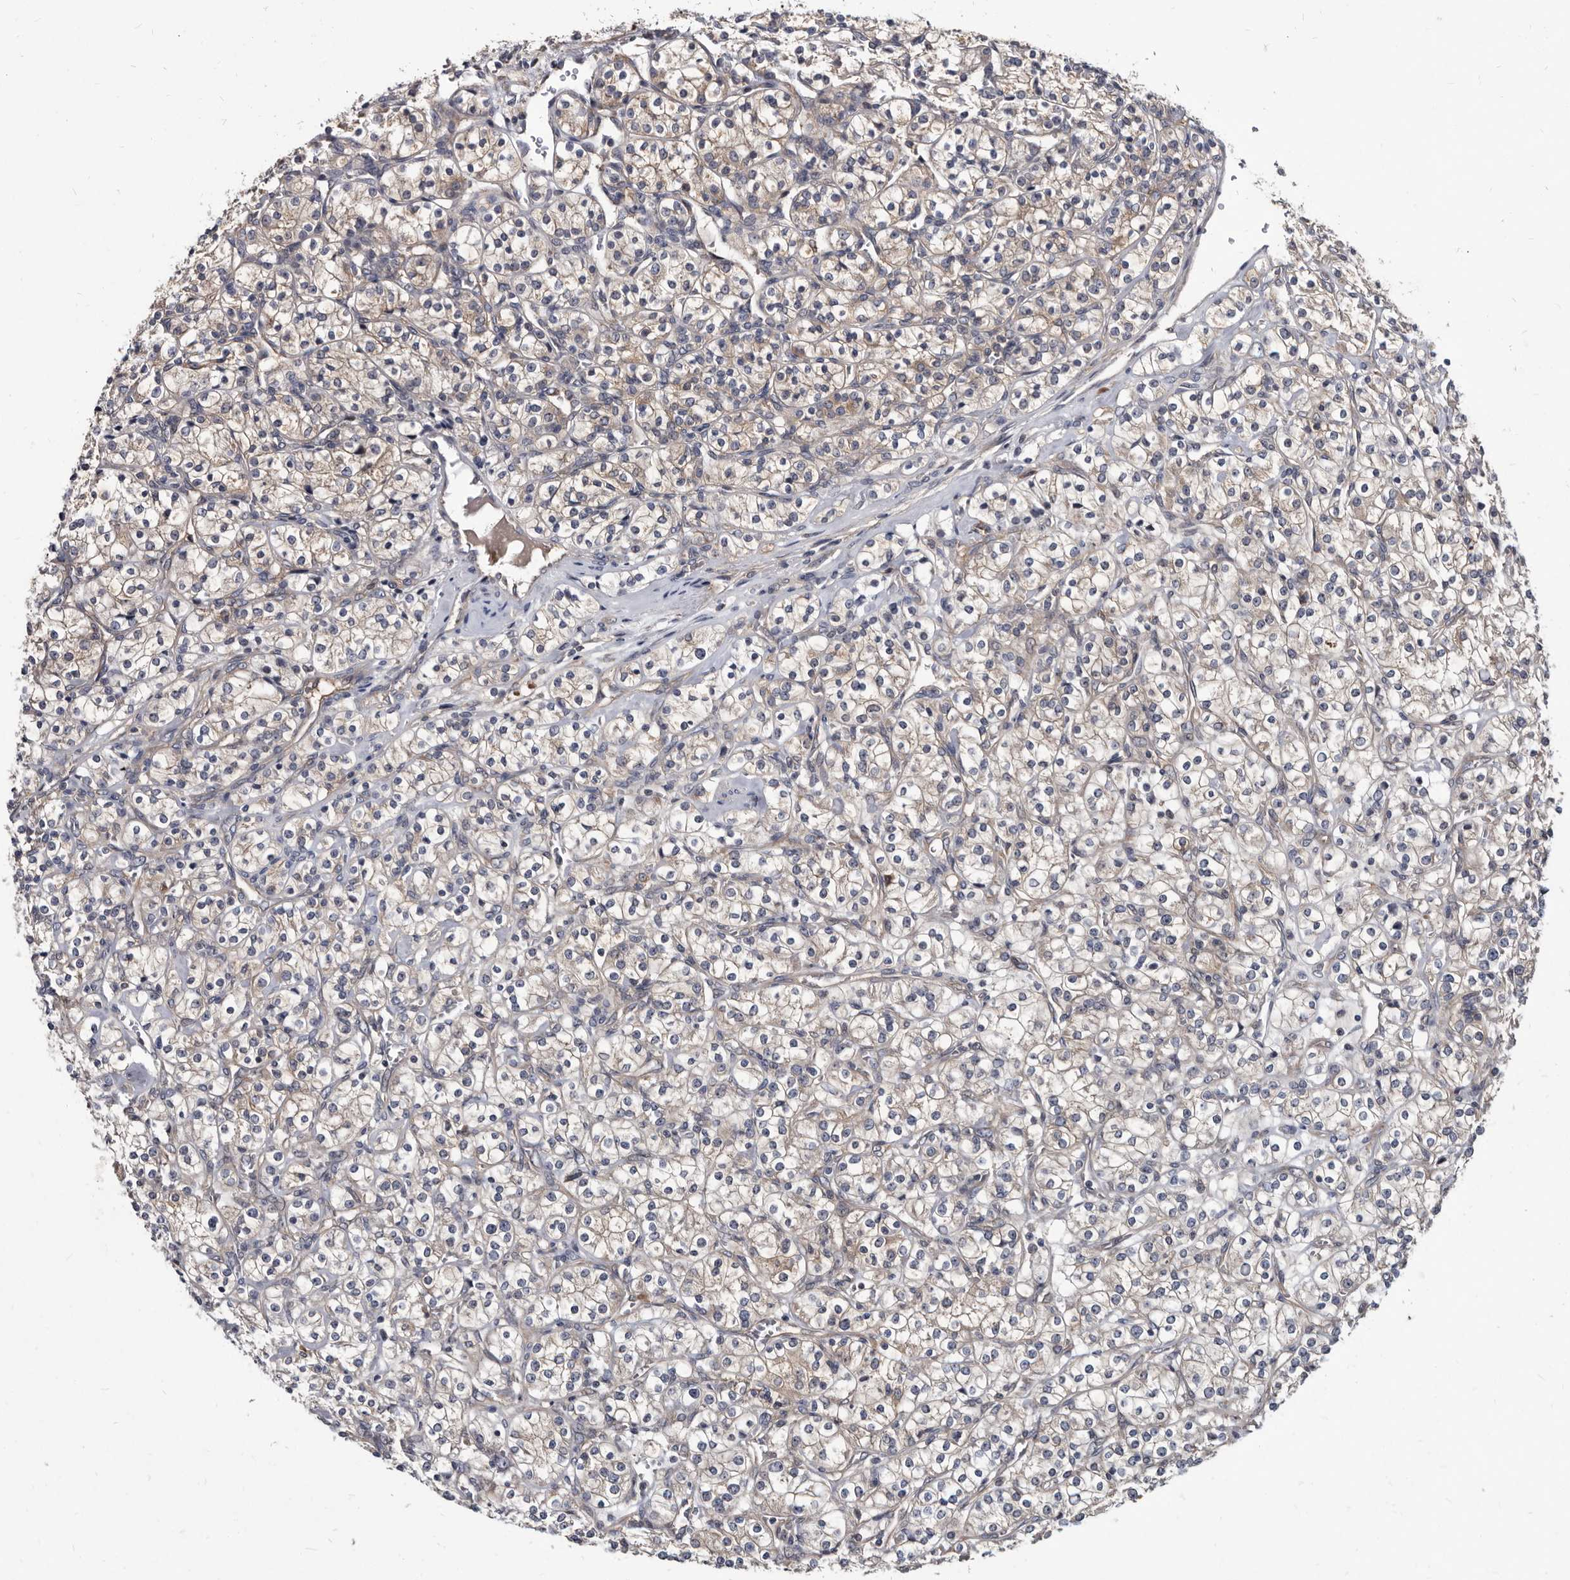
{"staining": {"intensity": "weak", "quantity": "25%-75%", "location": "cytoplasmic/membranous"}, "tissue": "renal cancer", "cell_type": "Tumor cells", "image_type": "cancer", "snomed": [{"axis": "morphology", "description": "Adenocarcinoma, NOS"}, {"axis": "topography", "description": "Kidney"}], "caption": "Immunohistochemical staining of human renal cancer (adenocarcinoma) reveals low levels of weak cytoplasmic/membranous expression in approximately 25%-75% of tumor cells. Nuclei are stained in blue.", "gene": "ABCF2", "patient": {"sex": "male", "age": 77}}